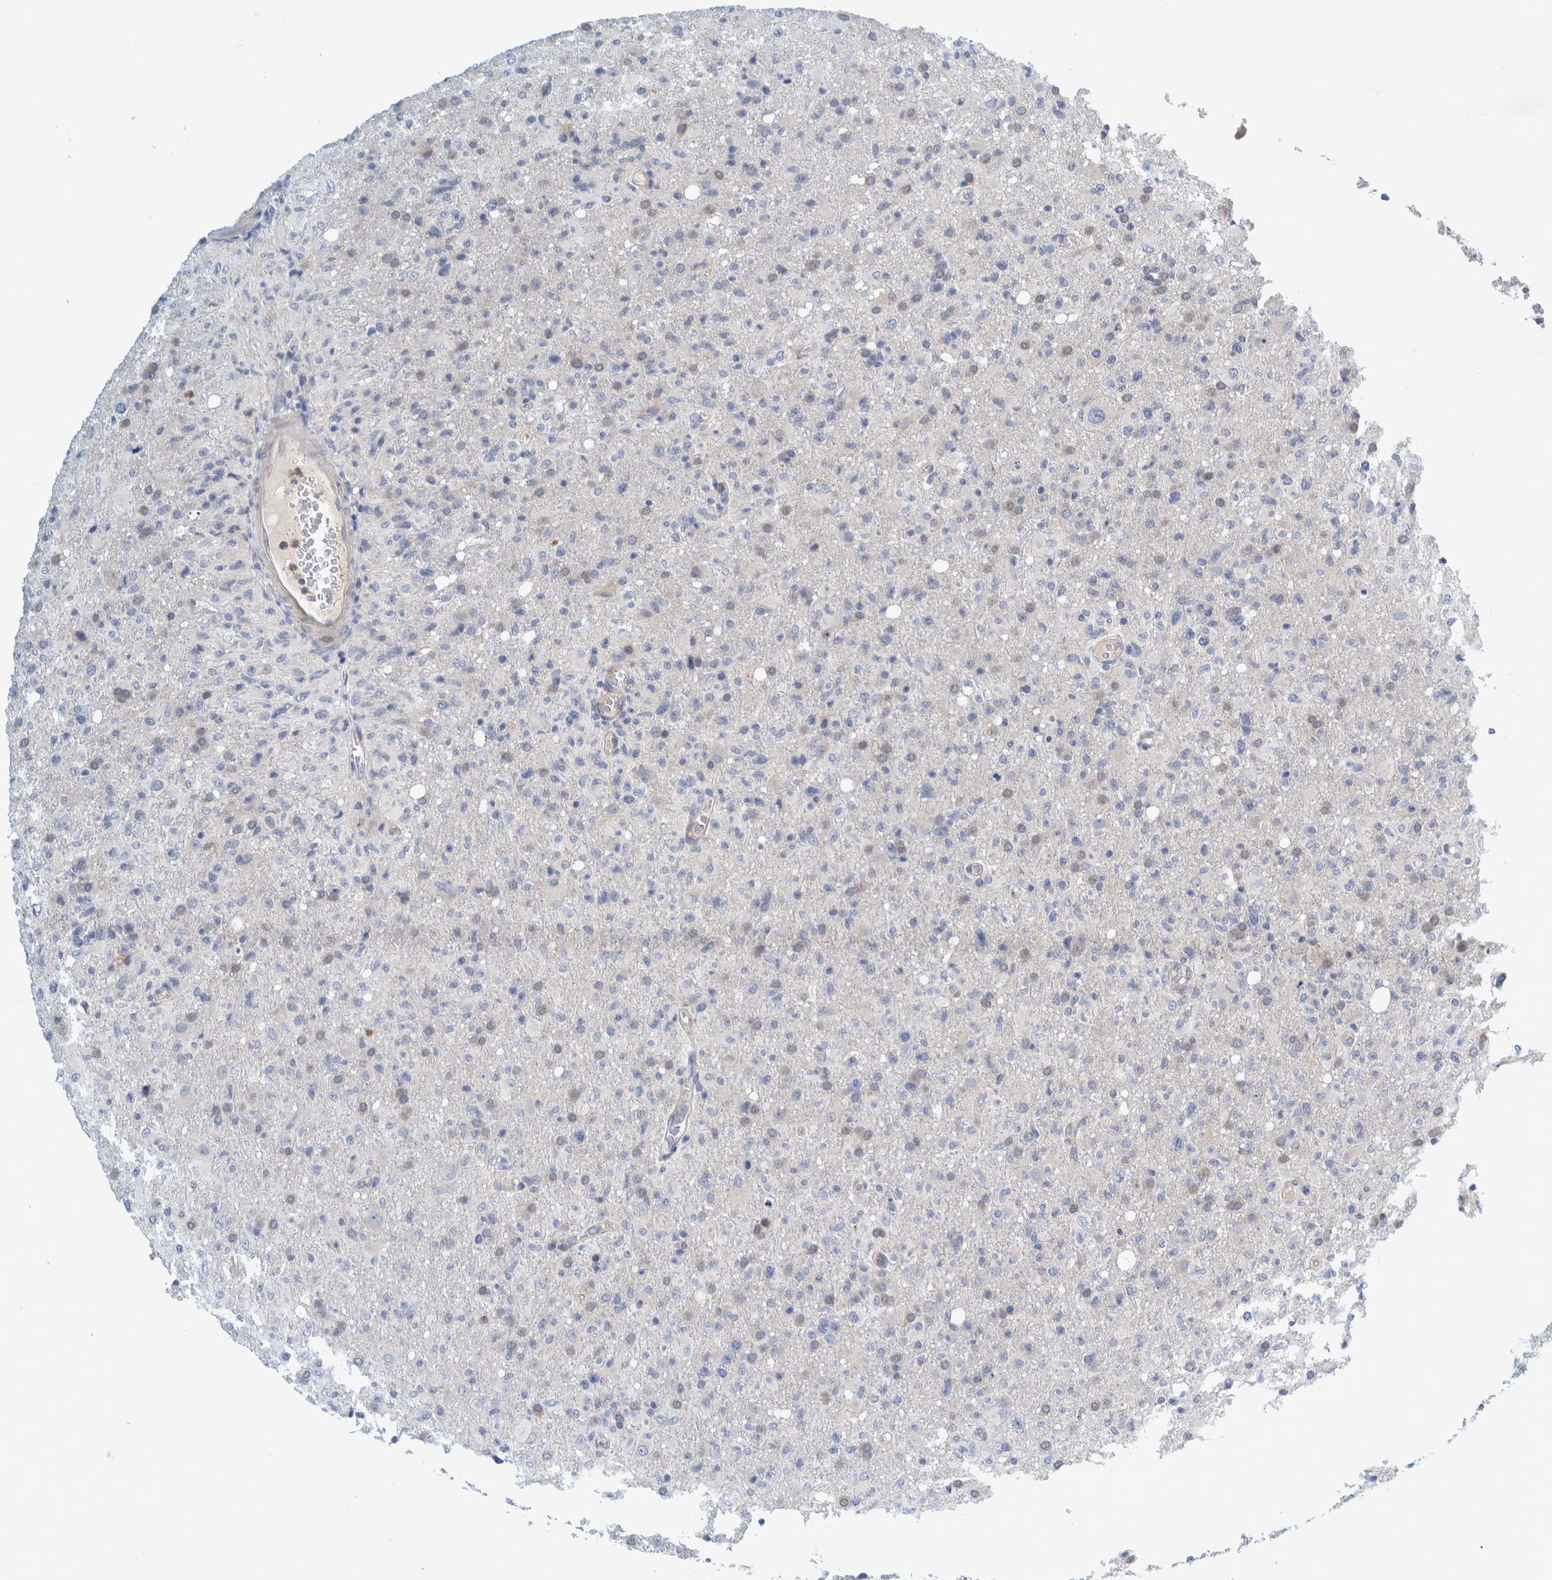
{"staining": {"intensity": "negative", "quantity": "none", "location": "none"}, "tissue": "glioma", "cell_type": "Tumor cells", "image_type": "cancer", "snomed": [{"axis": "morphology", "description": "Glioma, malignant, High grade"}, {"axis": "topography", "description": "Brain"}], "caption": "The image reveals no staining of tumor cells in malignant glioma (high-grade).", "gene": "ZNF324B", "patient": {"sex": "female", "age": 57}}